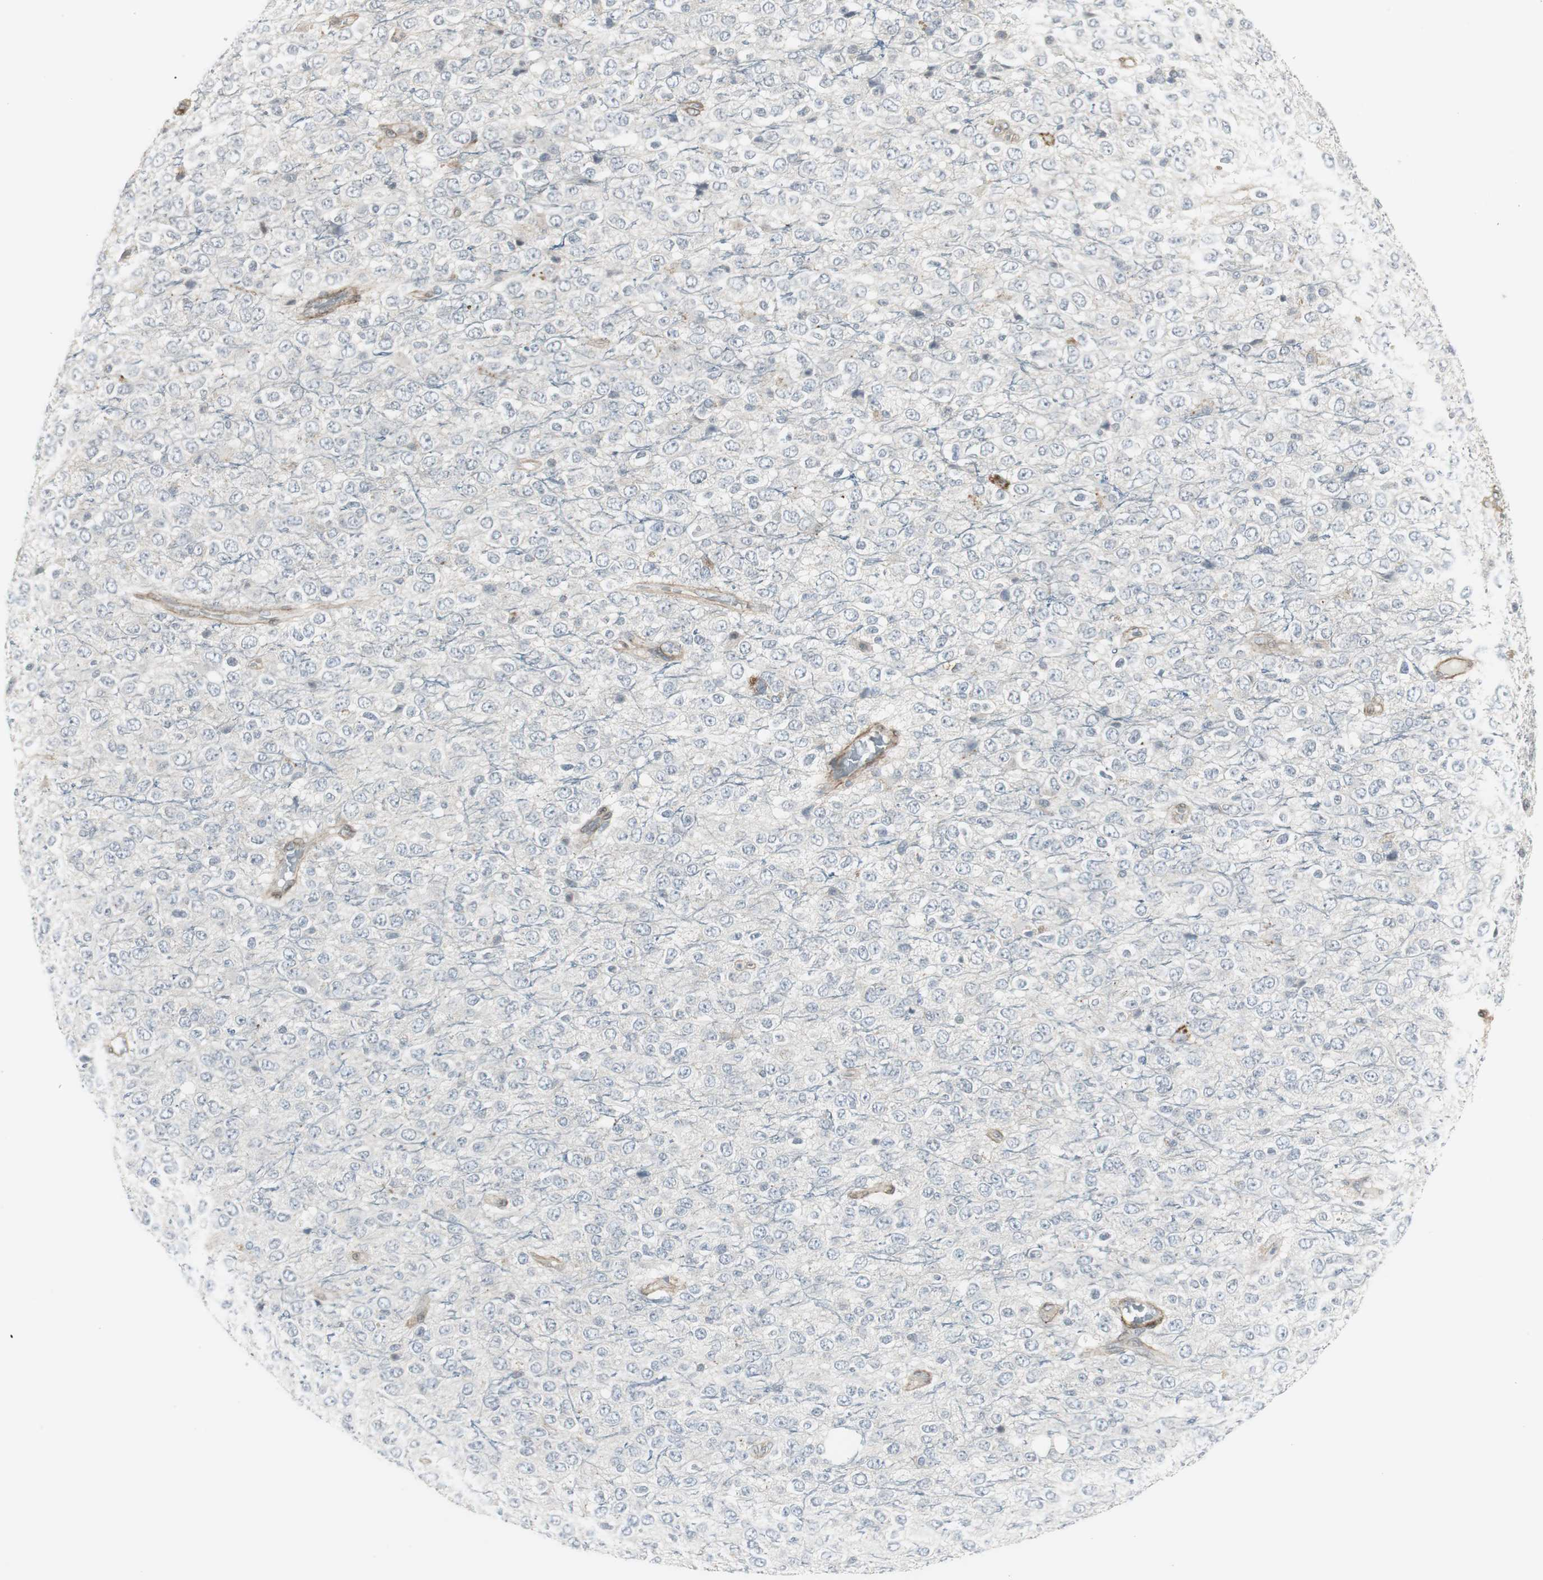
{"staining": {"intensity": "negative", "quantity": "none", "location": "none"}, "tissue": "glioma", "cell_type": "Tumor cells", "image_type": "cancer", "snomed": [{"axis": "morphology", "description": "Glioma, malignant, High grade"}, {"axis": "topography", "description": "pancreas cauda"}], "caption": "A histopathology image of human malignant glioma (high-grade) is negative for staining in tumor cells.", "gene": "SCYL3", "patient": {"sex": "male", "age": 60}}